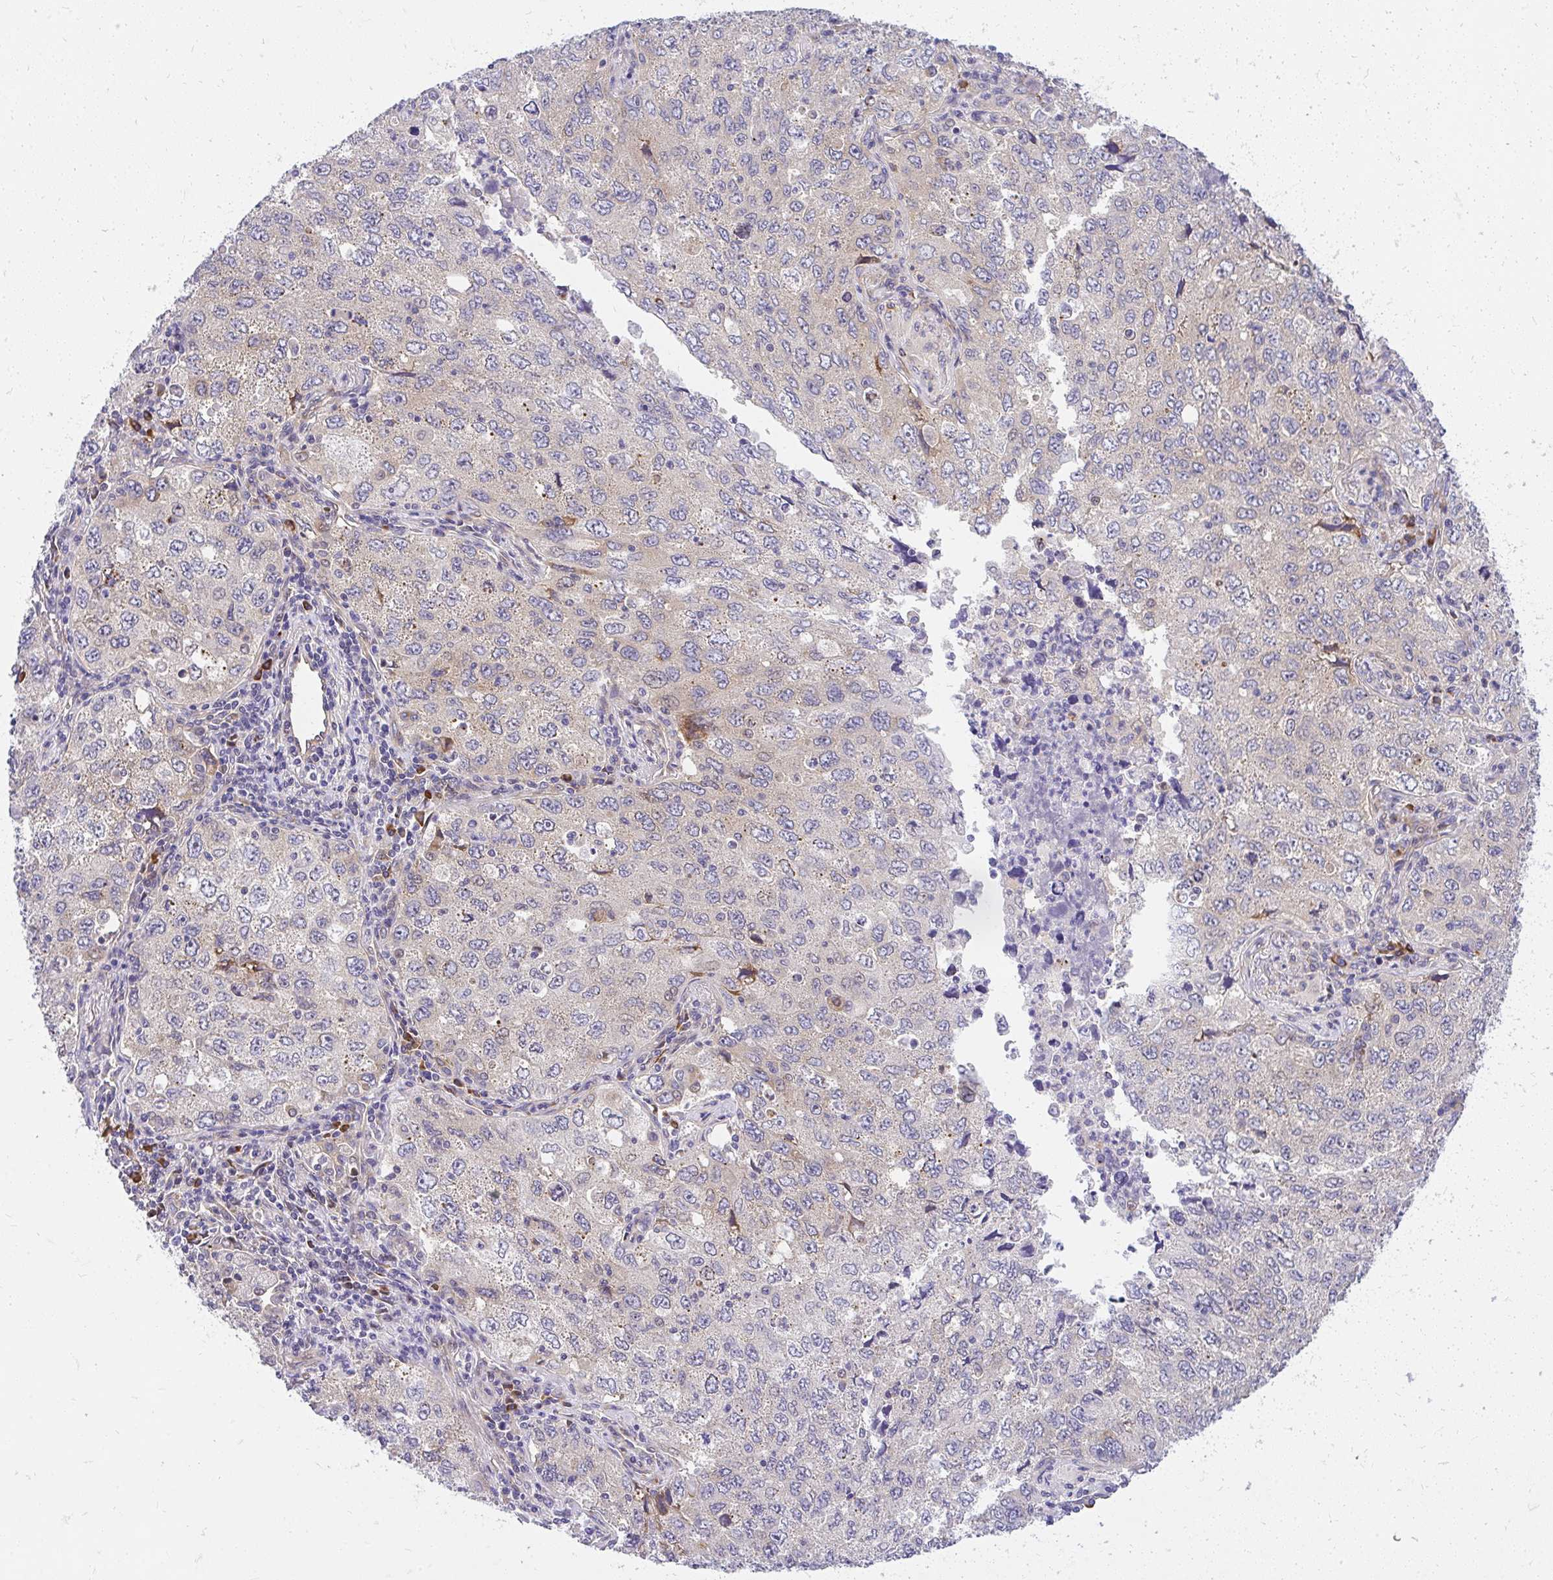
{"staining": {"intensity": "weak", "quantity": "<25%", "location": "cytoplasmic/membranous"}, "tissue": "lung cancer", "cell_type": "Tumor cells", "image_type": "cancer", "snomed": [{"axis": "morphology", "description": "Adenocarcinoma, NOS"}, {"axis": "topography", "description": "Lung"}], "caption": "An IHC micrograph of adenocarcinoma (lung) is shown. There is no staining in tumor cells of adenocarcinoma (lung).", "gene": "RSKR", "patient": {"sex": "female", "age": 57}}